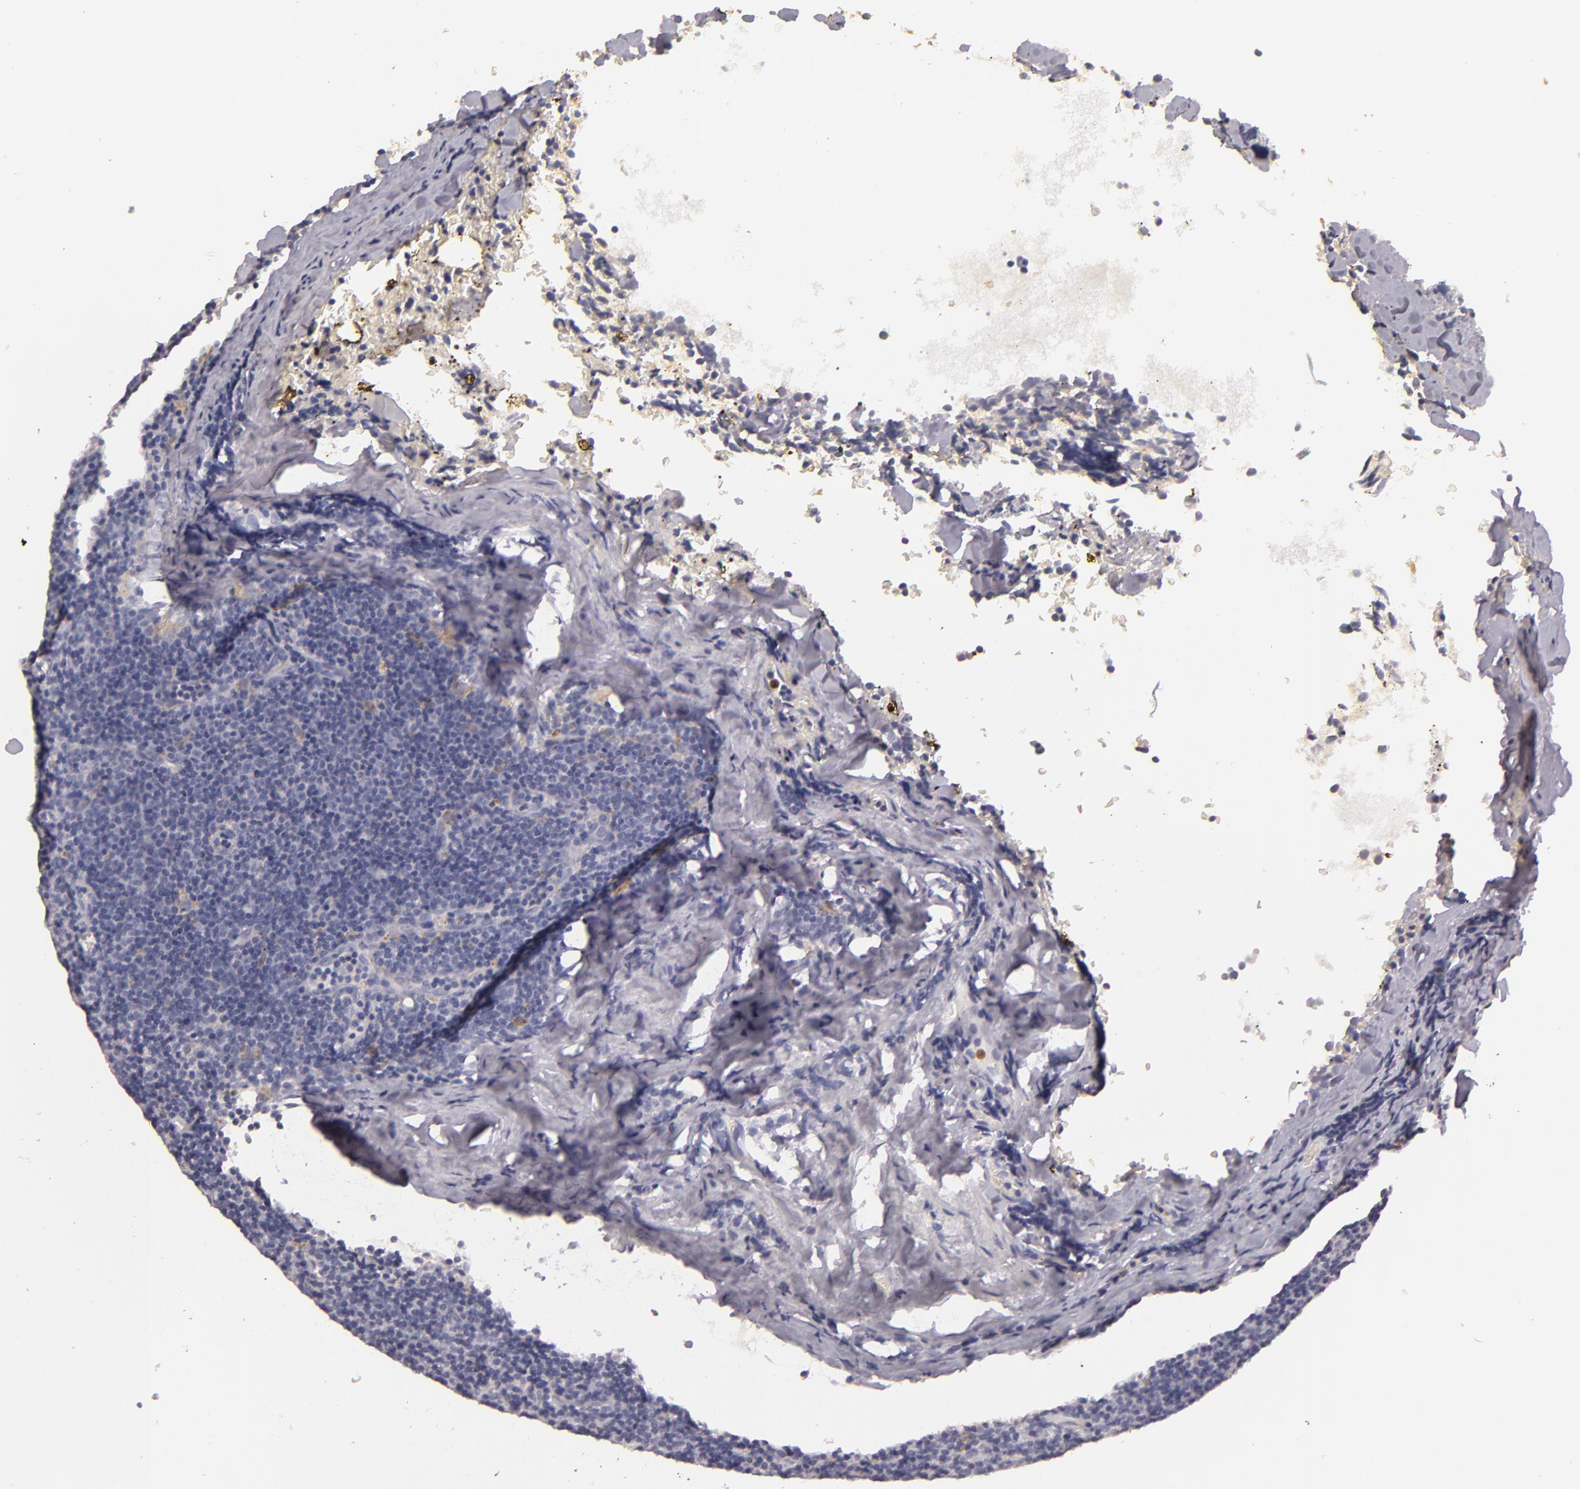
{"staining": {"intensity": "negative", "quantity": "none", "location": "none"}, "tissue": "lymphoma", "cell_type": "Tumor cells", "image_type": "cancer", "snomed": [{"axis": "morphology", "description": "Malignant lymphoma, non-Hodgkin's type, Low grade"}, {"axis": "topography", "description": "Lymph node"}], "caption": "This is an immunohistochemistry micrograph of human malignant lymphoma, non-Hodgkin's type (low-grade). There is no positivity in tumor cells.", "gene": "TLR8", "patient": {"sex": "male", "age": 57}}